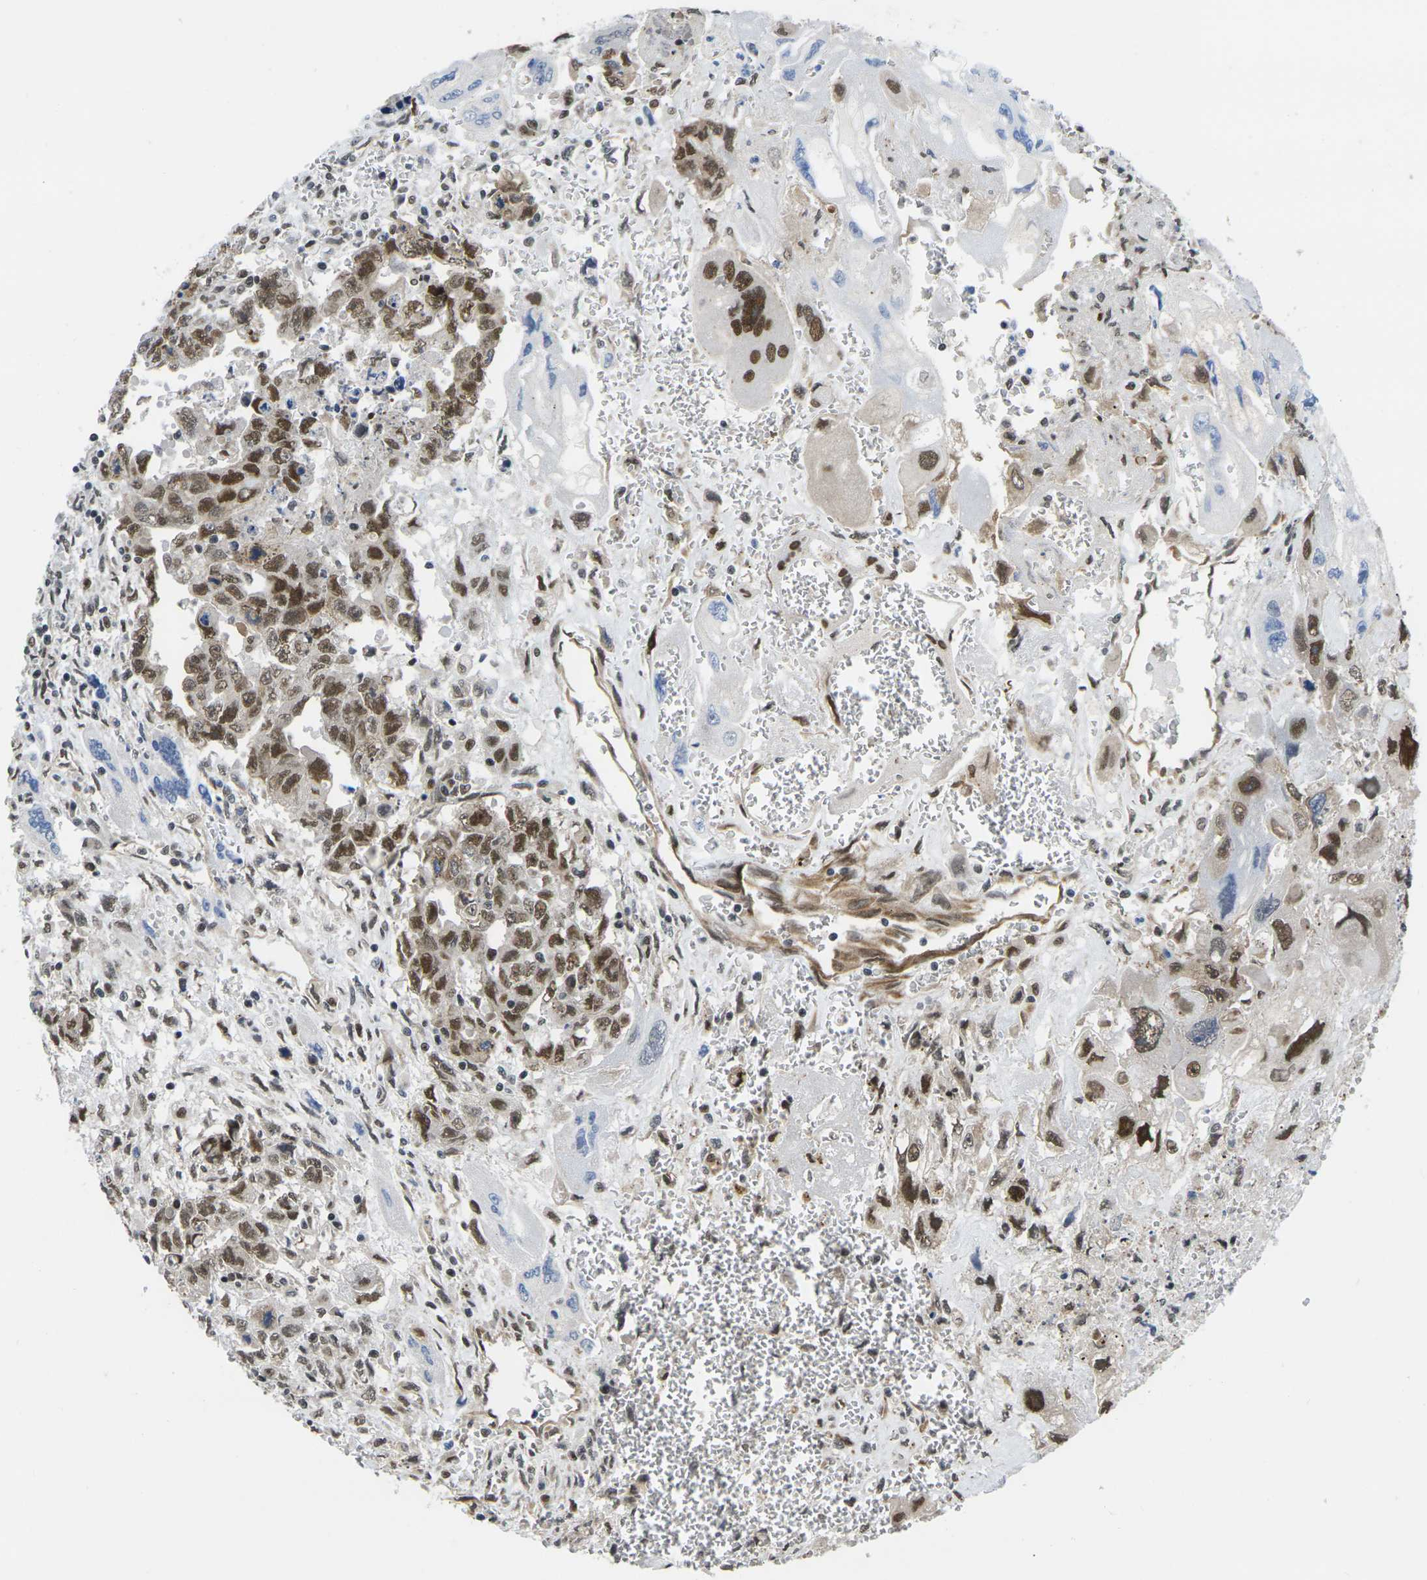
{"staining": {"intensity": "strong", "quantity": ">75%", "location": "nuclear"}, "tissue": "testis cancer", "cell_type": "Tumor cells", "image_type": "cancer", "snomed": [{"axis": "morphology", "description": "Carcinoma, Embryonal, NOS"}, {"axis": "topography", "description": "Testis"}], "caption": "There is high levels of strong nuclear staining in tumor cells of testis embryonal carcinoma, as demonstrated by immunohistochemical staining (brown color).", "gene": "RBM7", "patient": {"sex": "male", "age": 28}}